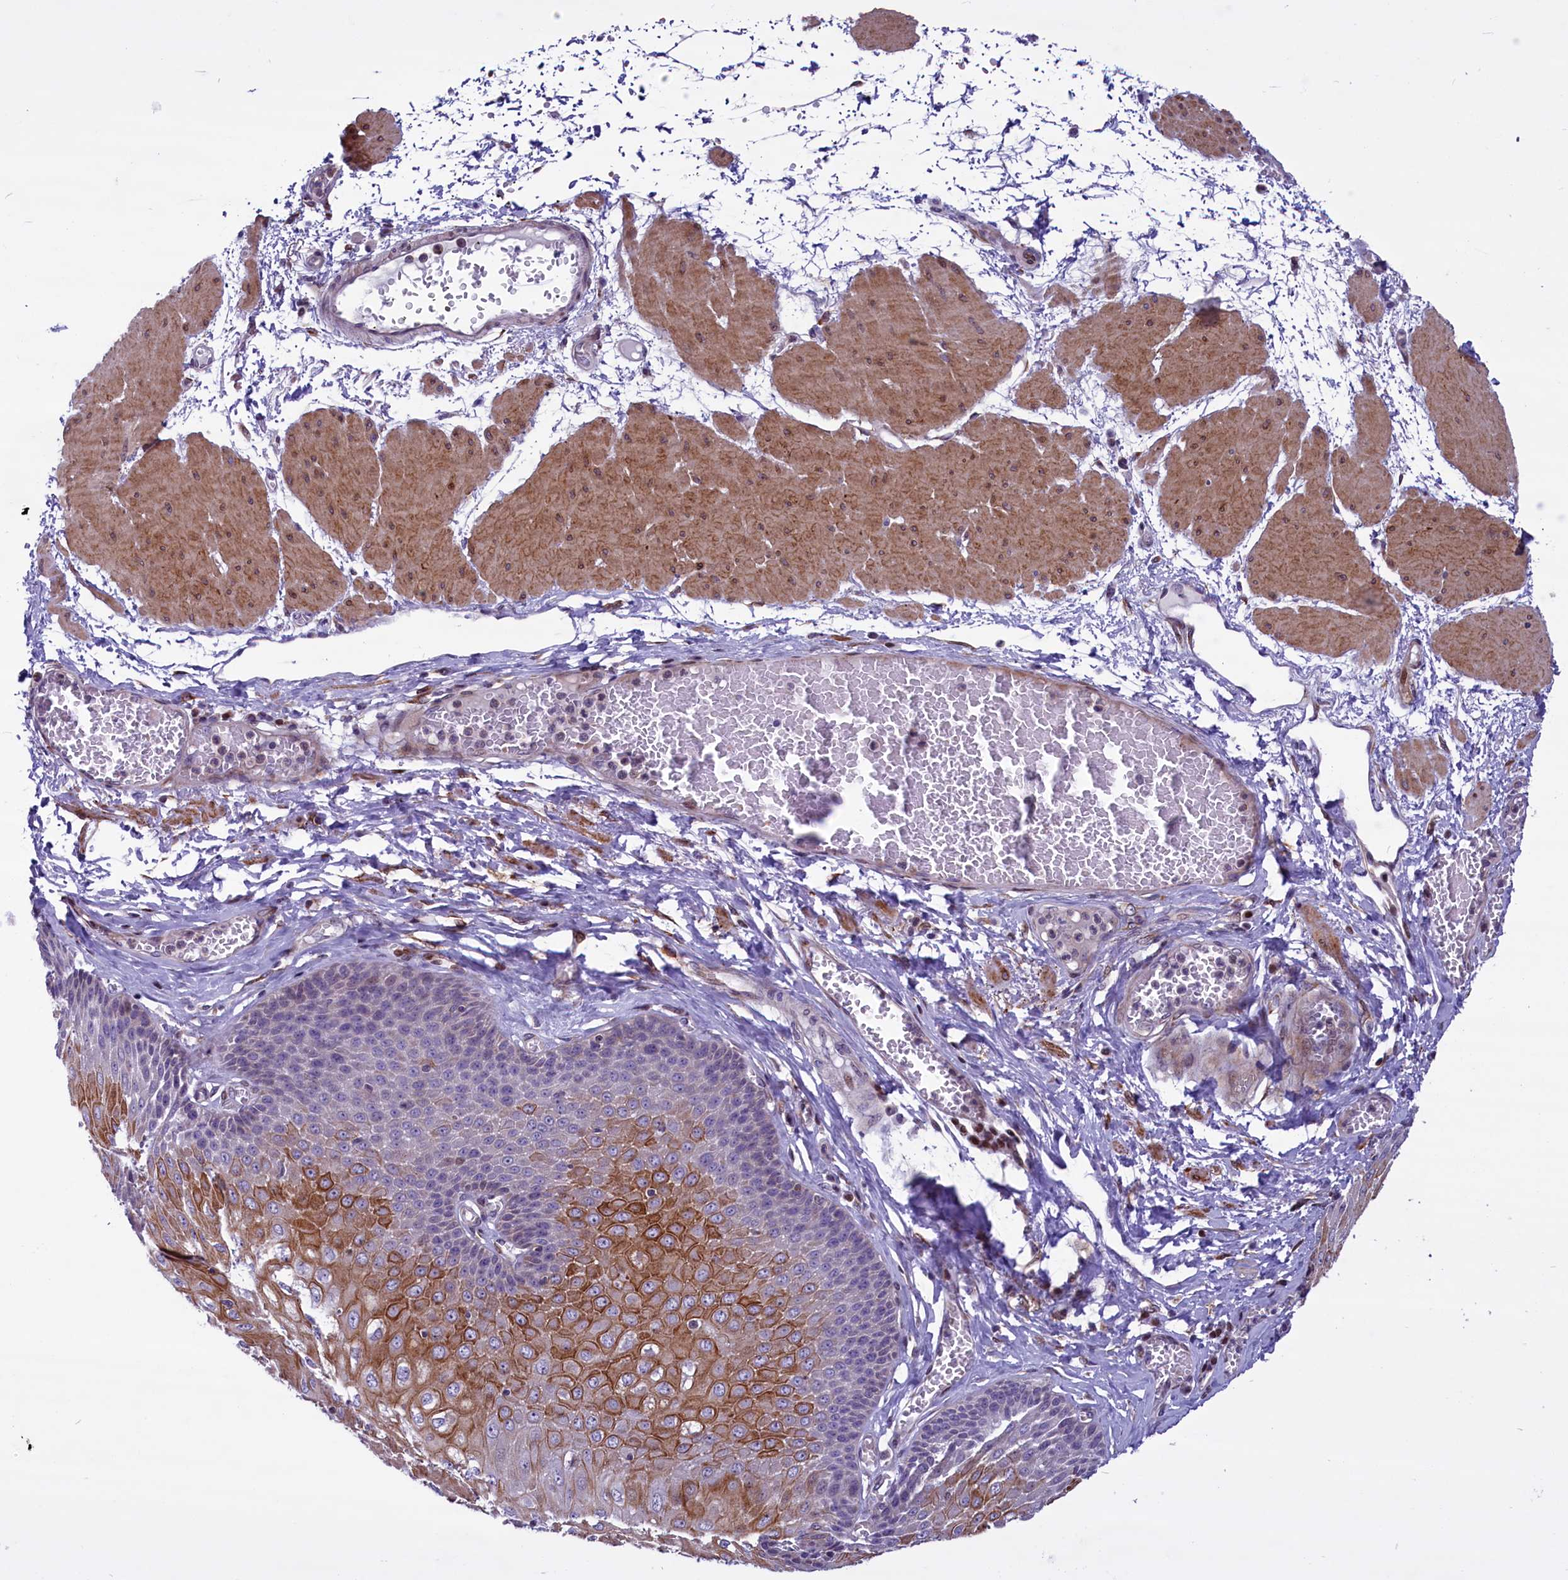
{"staining": {"intensity": "moderate", "quantity": "25%-75%", "location": "cytoplasmic/membranous"}, "tissue": "esophagus", "cell_type": "Squamous epithelial cells", "image_type": "normal", "snomed": [{"axis": "morphology", "description": "Normal tissue, NOS"}, {"axis": "topography", "description": "Esophagus"}], "caption": "DAB (3,3'-diaminobenzidine) immunohistochemical staining of normal human esophagus shows moderate cytoplasmic/membranous protein staining in about 25%-75% of squamous epithelial cells. The staining was performed using DAB, with brown indicating positive protein expression. Nuclei are stained blue with hematoxylin.", "gene": "MIEF2", "patient": {"sex": "male", "age": 60}}